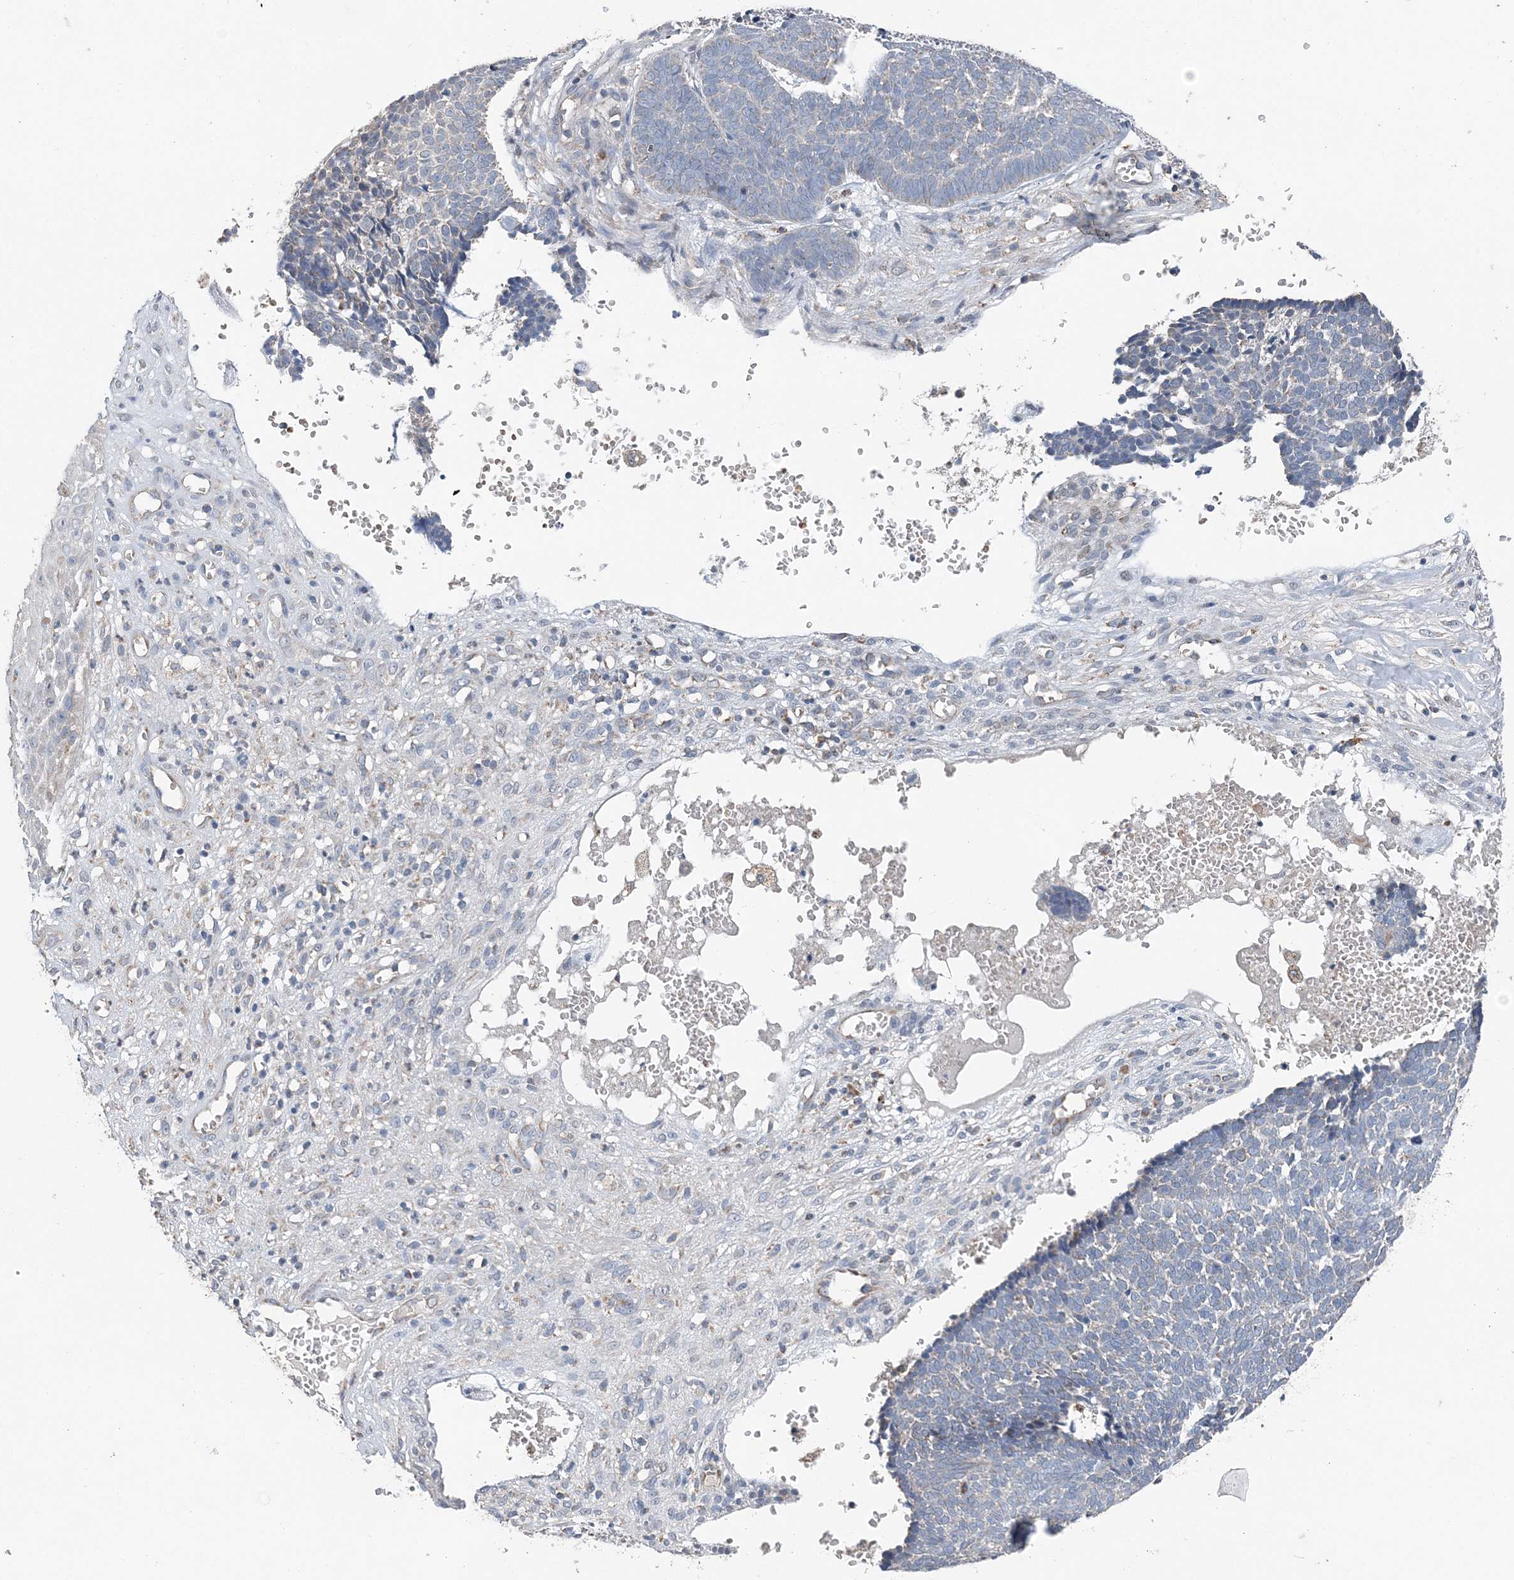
{"staining": {"intensity": "negative", "quantity": "none", "location": "none"}, "tissue": "skin cancer", "cell_type": "Tumor cells", "image_type": "cancer", "snomed": [{"axis": "morphology", "description": "Basal cell carcinoma"}, {"axis": "topography", "description": "Skin"}], "caption": "Immunohistochemistry (IHC) histopathology image of human skin cancer stained for a protein (brown), which exhibits no positivity in tumor cells. The staining was performed using DAB to visualize the protein expression in brown, while the nuclei were stained in blue with hematoxylin (Magnification: 20x).", "gene": "SPRY2", "patient": {"sex": "male", "age": 84}}